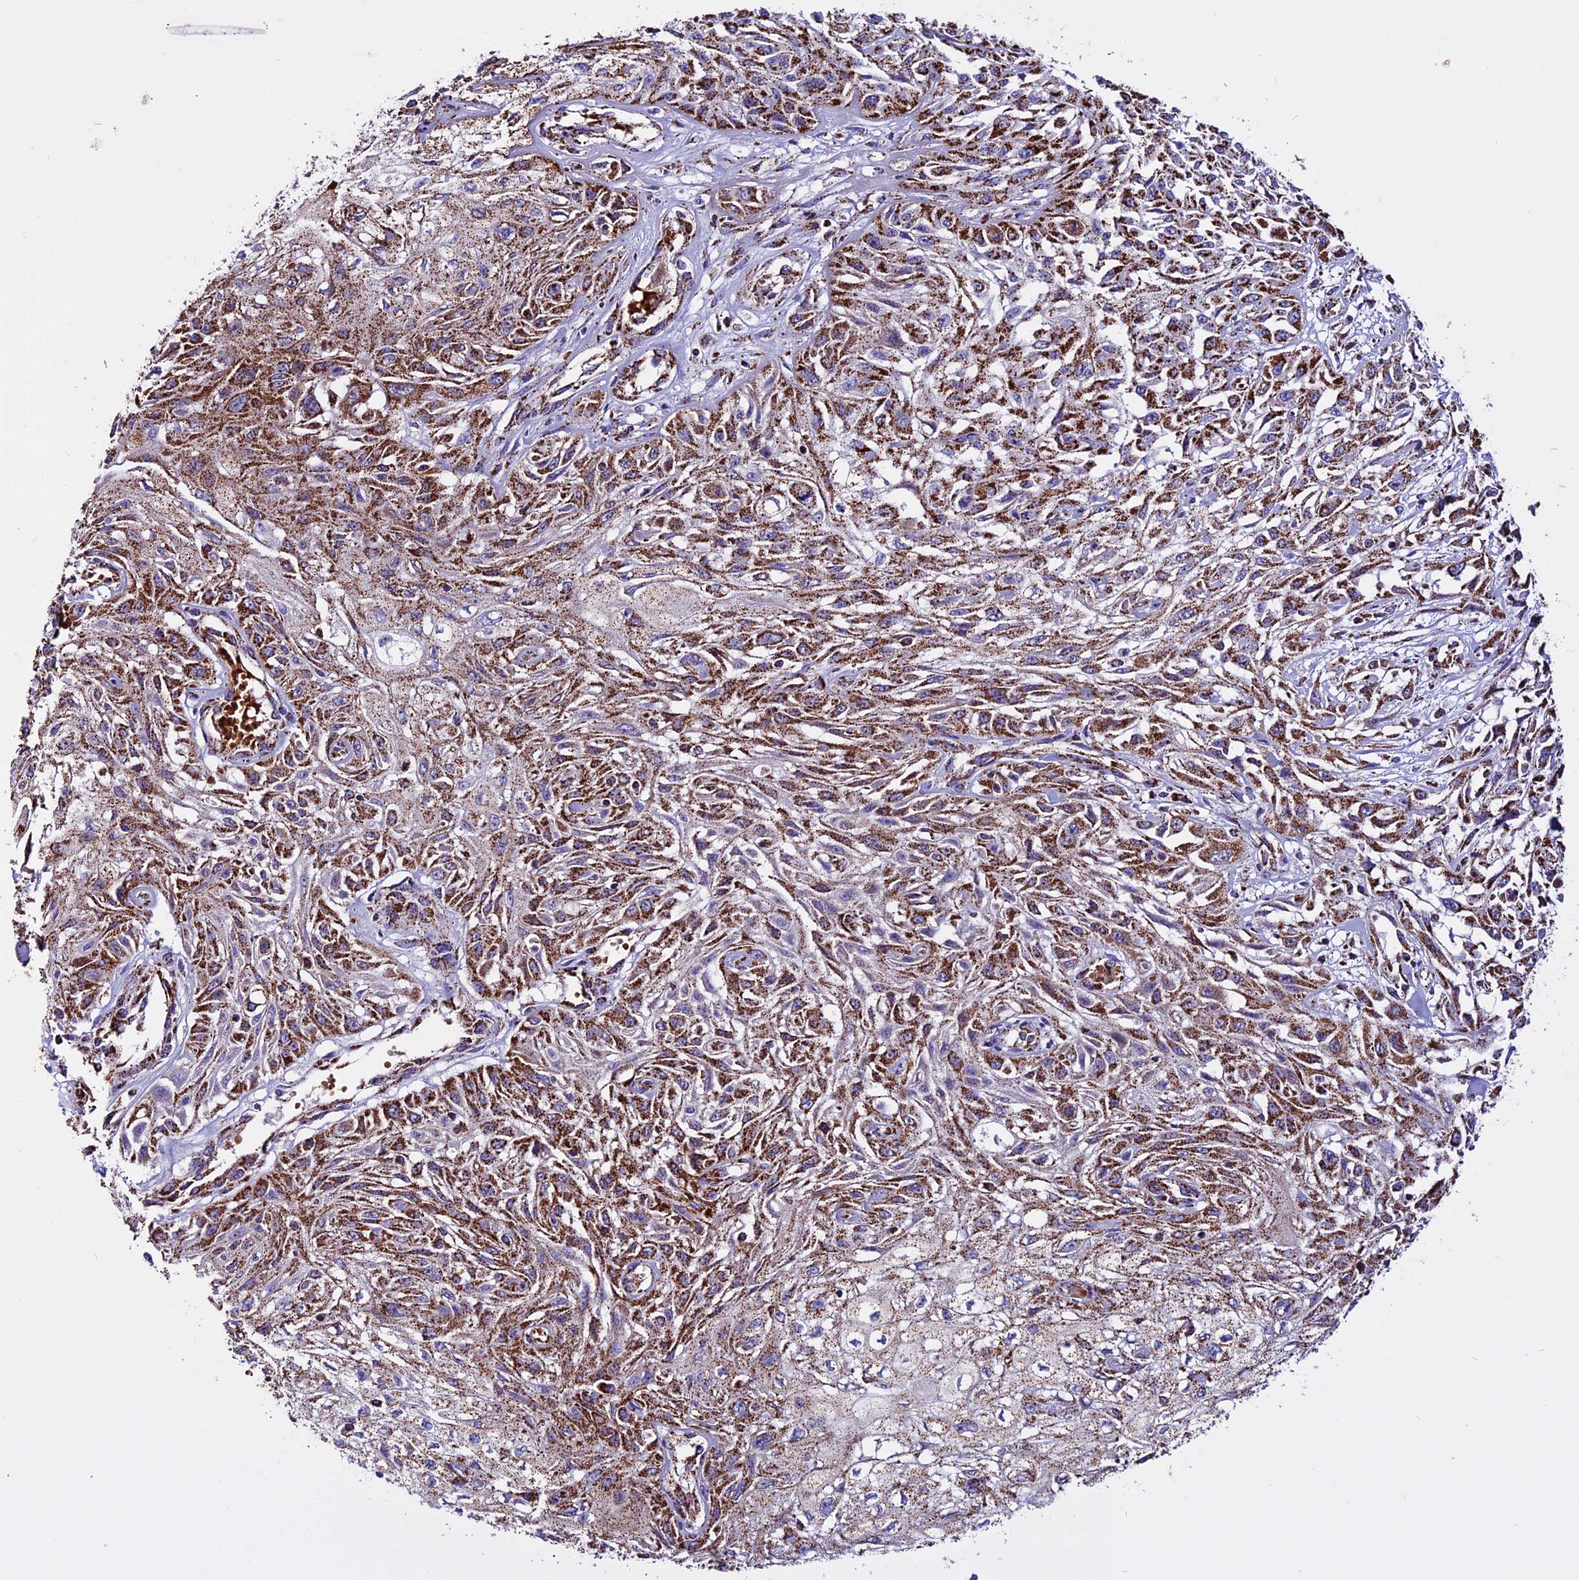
{"staining": {"intensity": "strong", "quantity": ">75%", "location": "cytoplasmic/membranous"}, "tissue": "skin cancer", "cell_type": "Tumor cells", "image_type": "cancer", "snomed": [{"axis": "morphology", "description": "Squamous cell carcinoma, NOS"}, {"axis": "morphology", "description": "Squamous cell carcinoma, metastatic, NOS"}, {"axis": "topography", "description": "Skin"}, {"axis": "topography", "description": "Lymph node"}], "caption": "The image reveals staining of metastatic squamous cell carcinoma (skin), revealing strong cytoplasmic/membranous protein staining (brown color) within tumor cells. Nuclei are stained in blue.", "gene": "CX3CL1", "patient": {"sex": "male", "age": 75}}